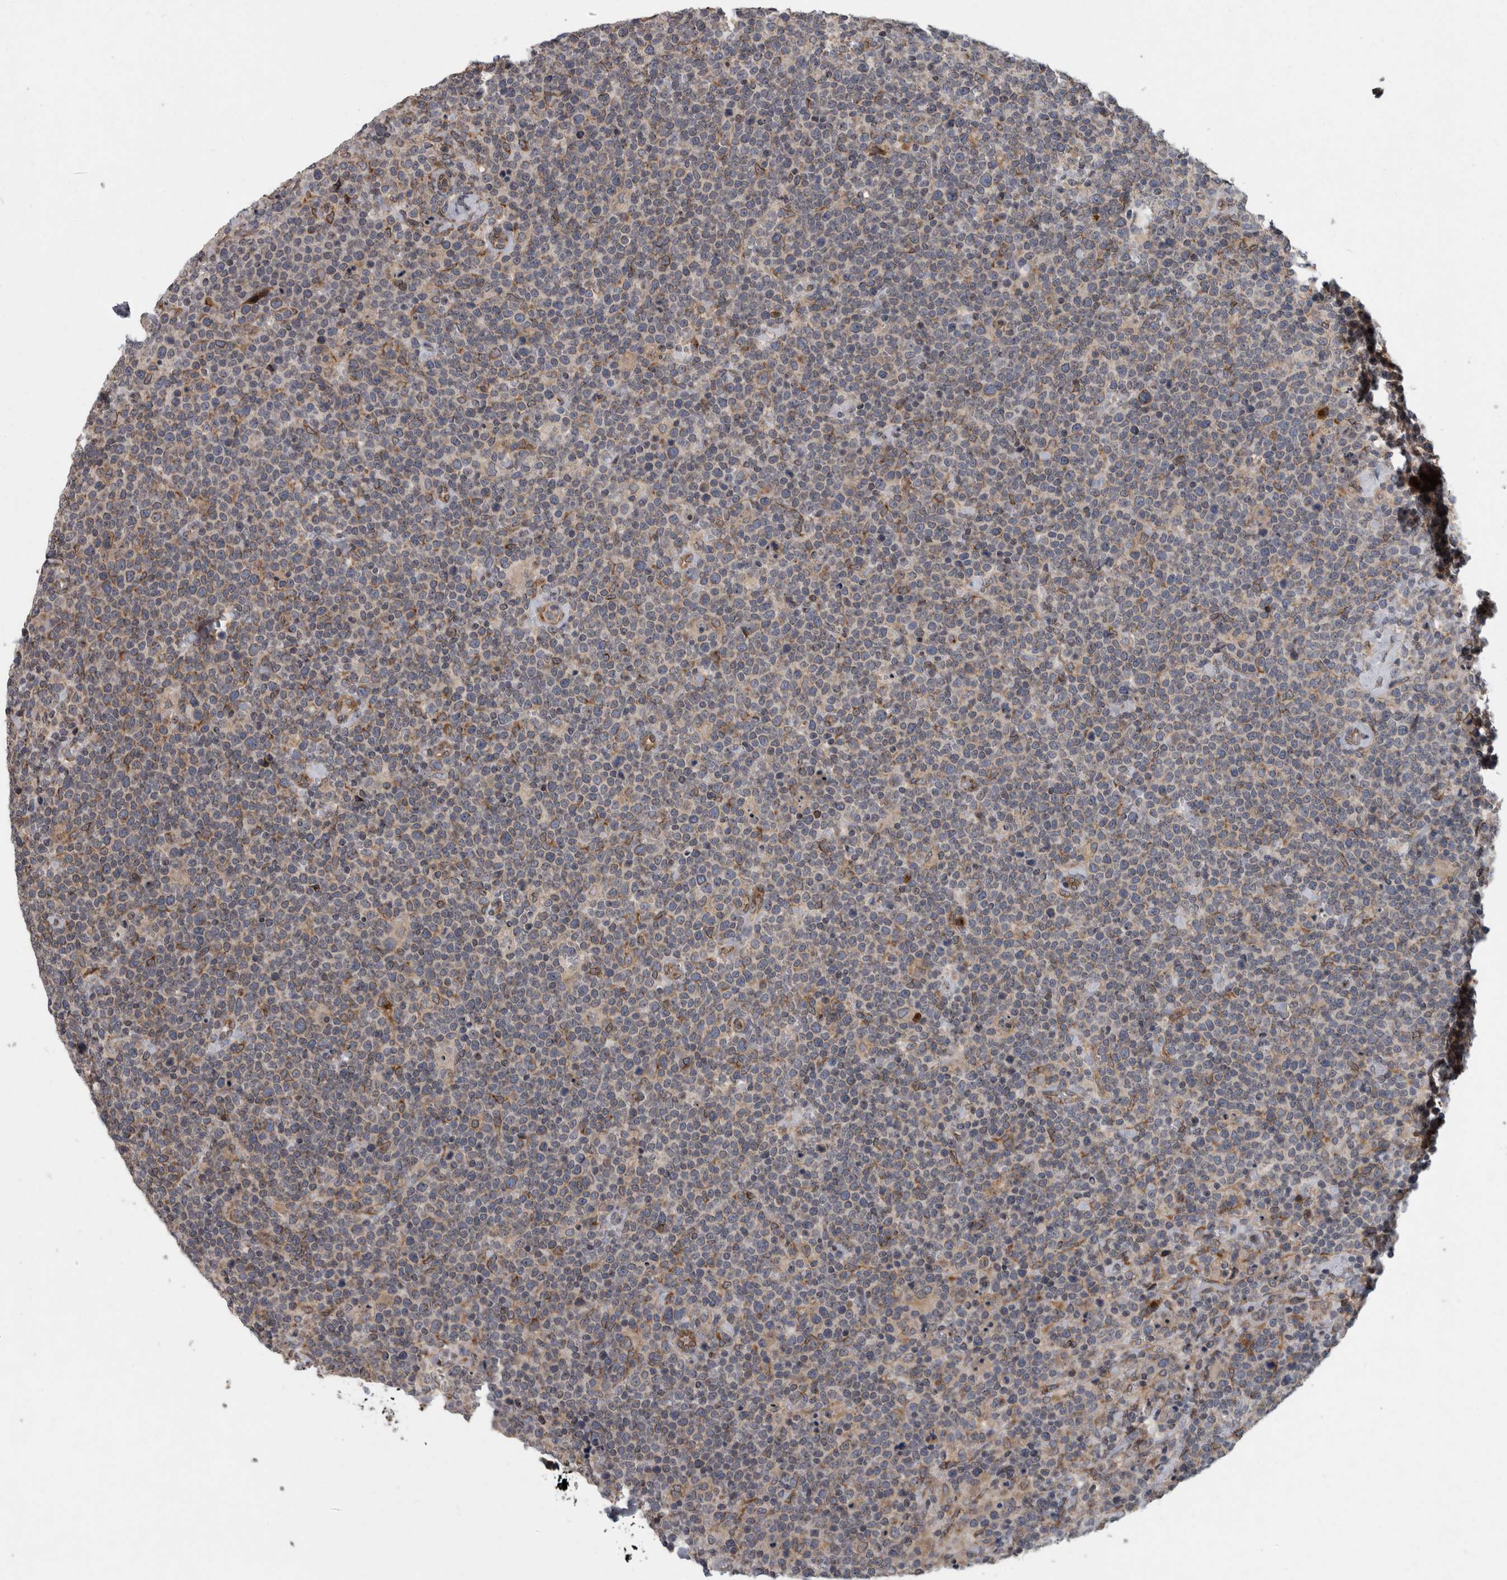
{"staining": {"intensity": "weak", "quantity": "25%-75%", "location": "cytoplasmic/membranous"}, "tissue": "lymphoma", "cell_type": "Tumor cells", "image_type": "cancer", "snomed": [{"axis": "morphology", "description": "Malignant lymphoma, non-Hodgkin's type, High grade"}, {"axis": "topography", "description": "Lymph node"}], "caption": "Protein staining by immunohistochemistry shows weak cytoplasmic/membranous staining in approximately 25%-75% of tumor cells in high-grade malignant lymphoma, non-Hodgkin's type.", "gene": "LMAN2L", "patient": {"sex": "male", "age": 61}}